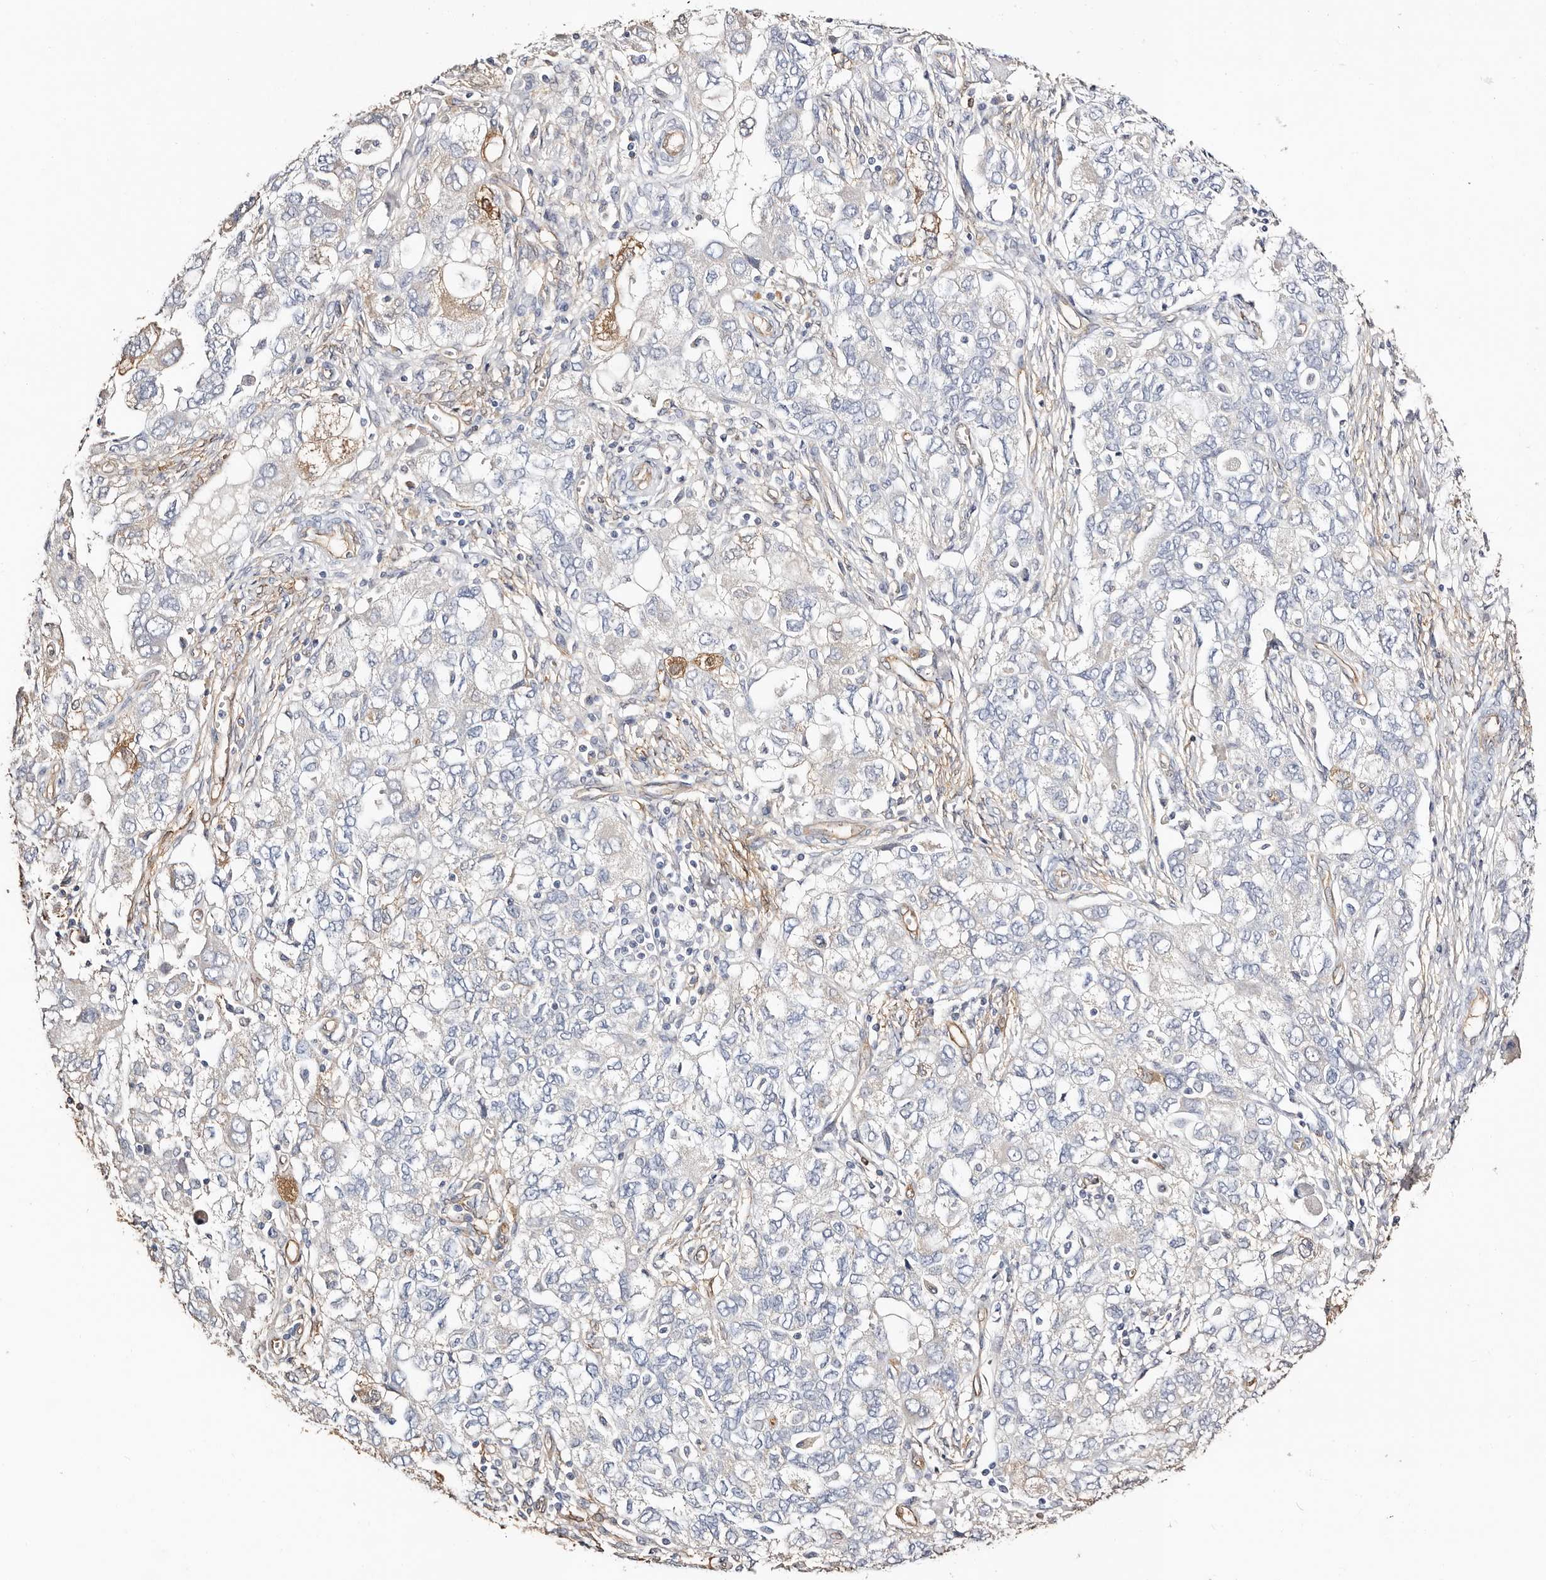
{"staining": {"intensity": "negative", "quantity": "none", "location": "none"}, "tissue": "ovarian cancer", "cell_type": "Tumor cells", "image_type": "cancer", "snomed": [{"axis": "morphology", "description": "Carcinoma, NOS"}, {"axis": "morphology", "description": "Cystadenocarcinoma, serous, NOS"}, {"axis": "topography", "description": "Ovary"}], "caption": "Tumor cells are negative for protein expression in human ovarian cancer.", "gene": "TGM2", "patient": {"sex": "female", "age": 69}}